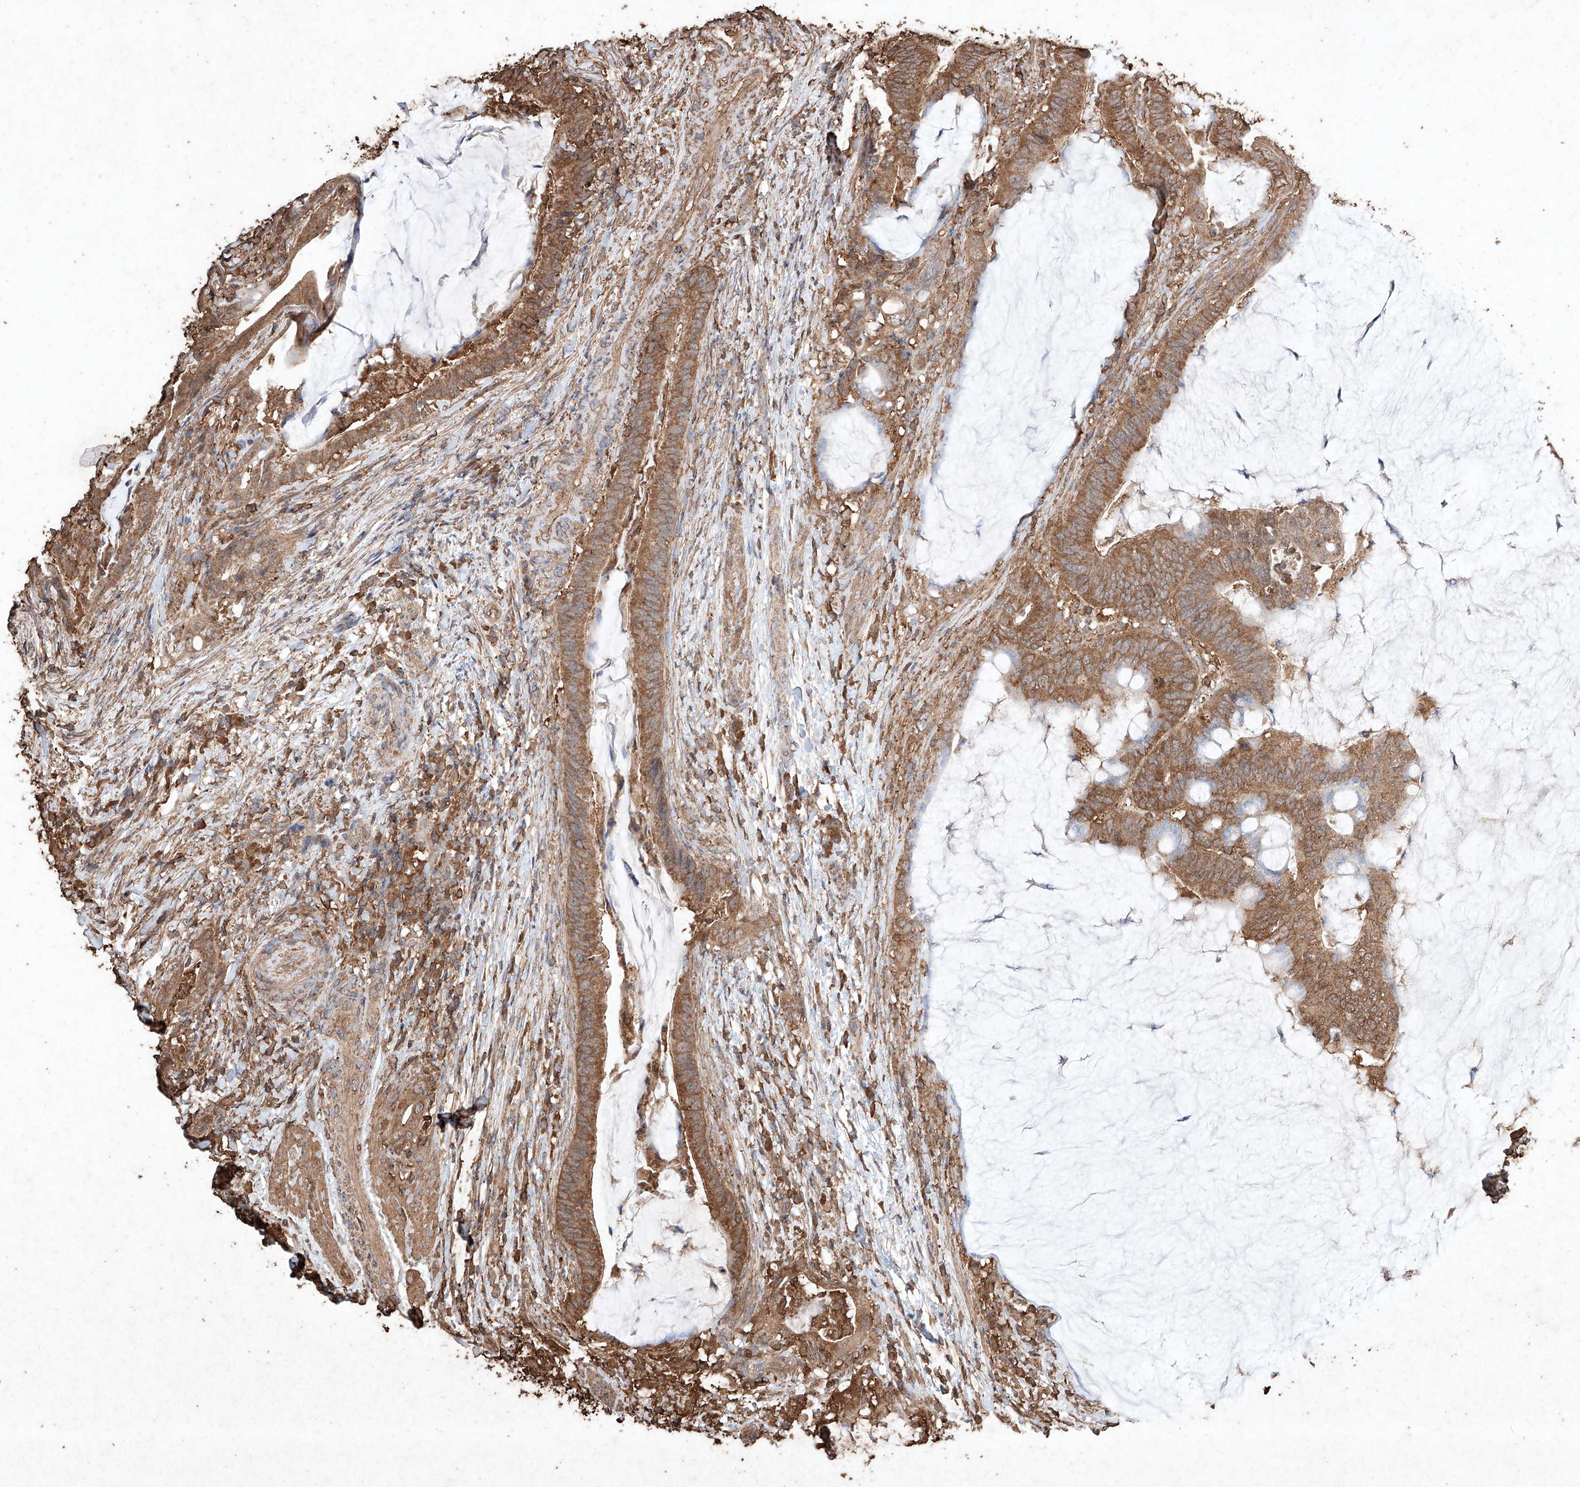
{"staining": {"intensity": "moderate", "quantity": ">75%", "location": "cytoplasmic/membranous"}, "tissue": "colorectal cancer", "cell_type": "Tumor cells", "image_type": "cancer", "snomed": [{"axis": "morphology", "description": "Adenocarcinoma, NOS"}, {"axis": "topography", "description": "Colon"}], "caption": "Immunohistochemical staining of colorectal cancer (adenocarcinoma) displays moderate cytoplasmic/membranous protein expression in about >75% of tumor cells. The staining was performed using DAB (3,3'-diaminobenzidine) to visualize the protein expression in brown, while the nuclei were stained in blue with hematoxylin (Magnification: 20x).", "gene": "M6PR", "patient": {"sex": "female", "age": 66}}